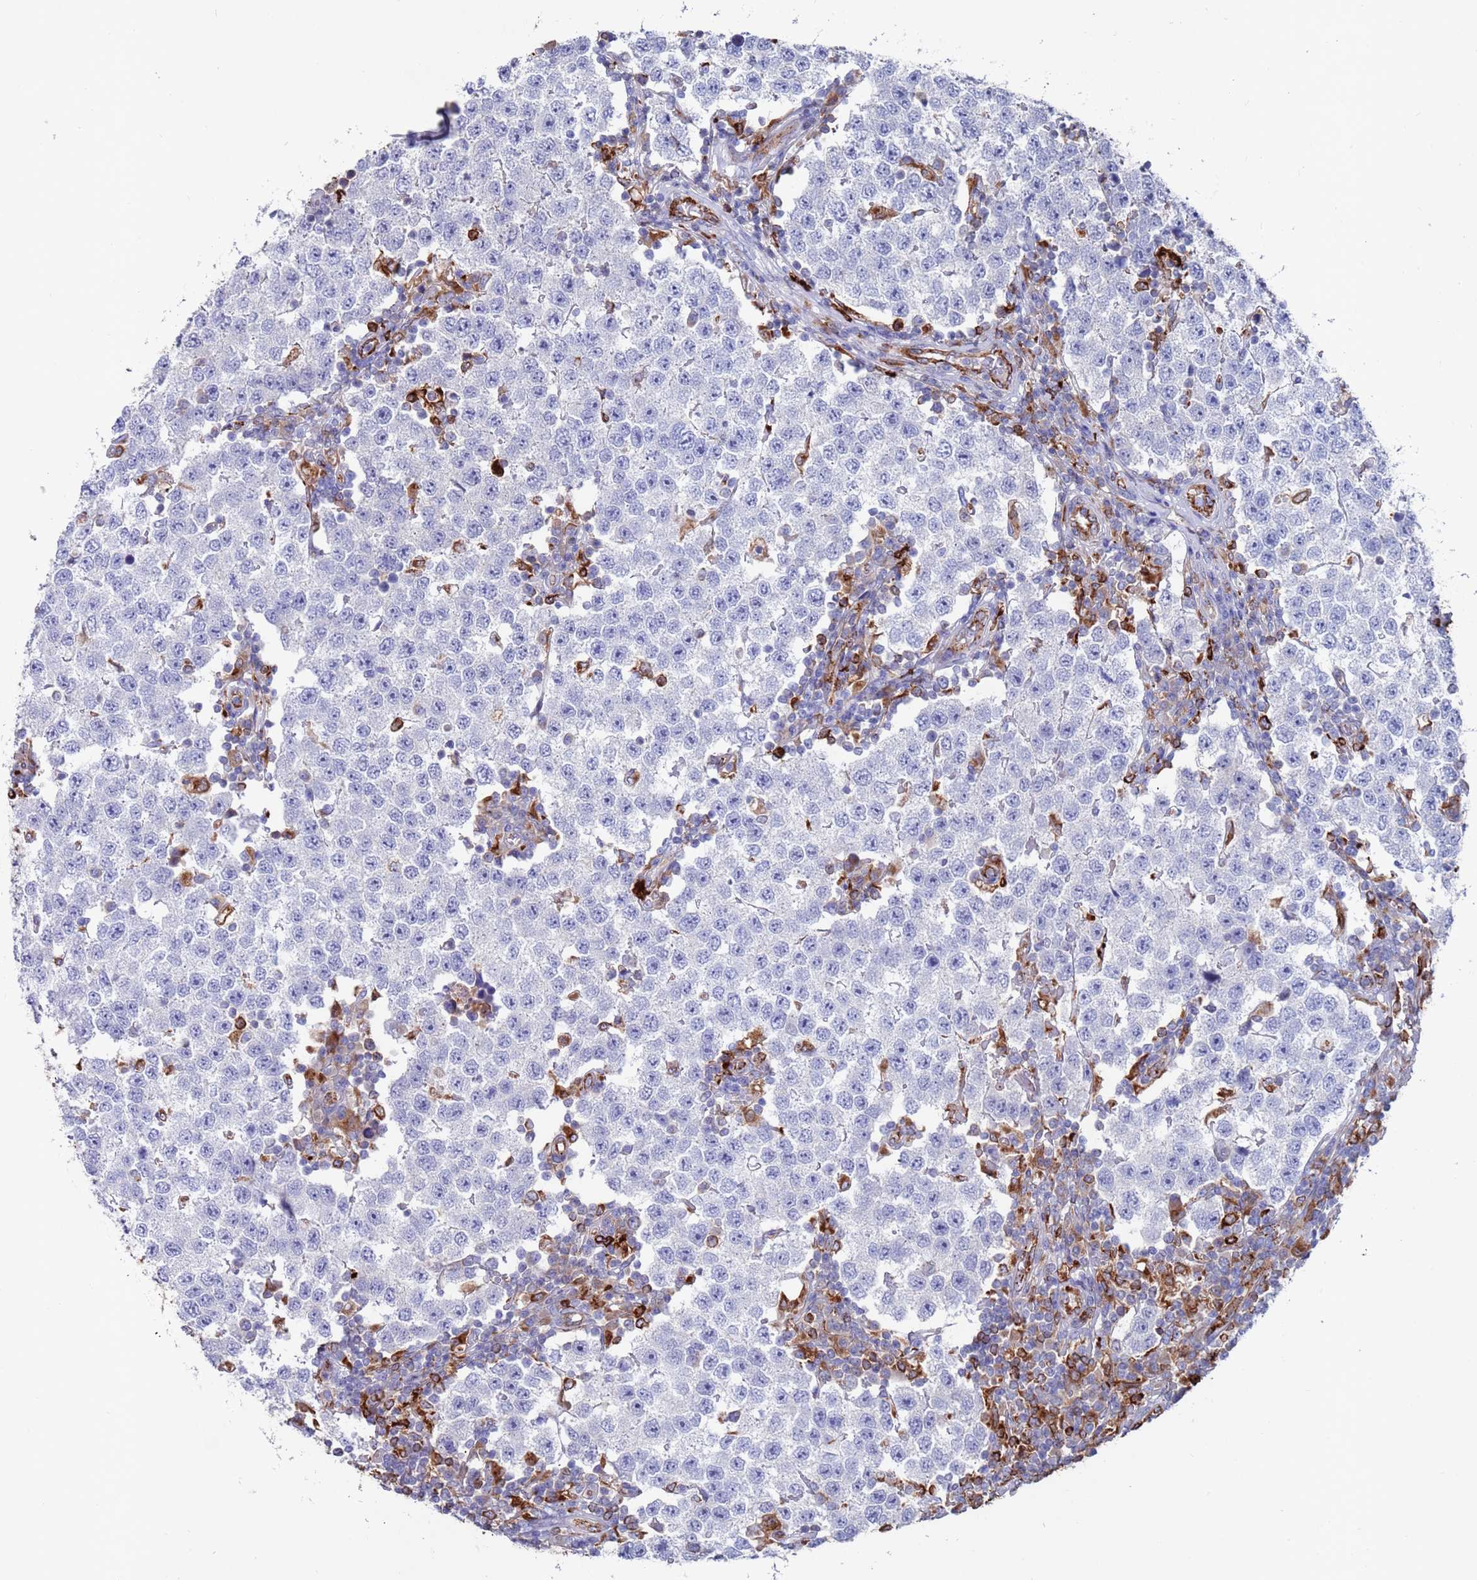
{"staining": {"intensity": "negative", "quantity": "none", "location": "none"}, "tissue": "testis cancer", "cell_type": "Tumor cells", "image_type": "cancer", "snomed": [{"axis": "morphology", "description": "Seminoma, NOS"}, {"axis": "topography", "description": "Testis"}], "caption": "Tumor cells show no significant positivity in testis cancer (seminoma). (DAB (3,3'-diaminobenzidine) IHC visualized using brightfield microscopy, high magnification).", "gene": "GREB1L", "patient": {"sex": "male", "age": 34}}